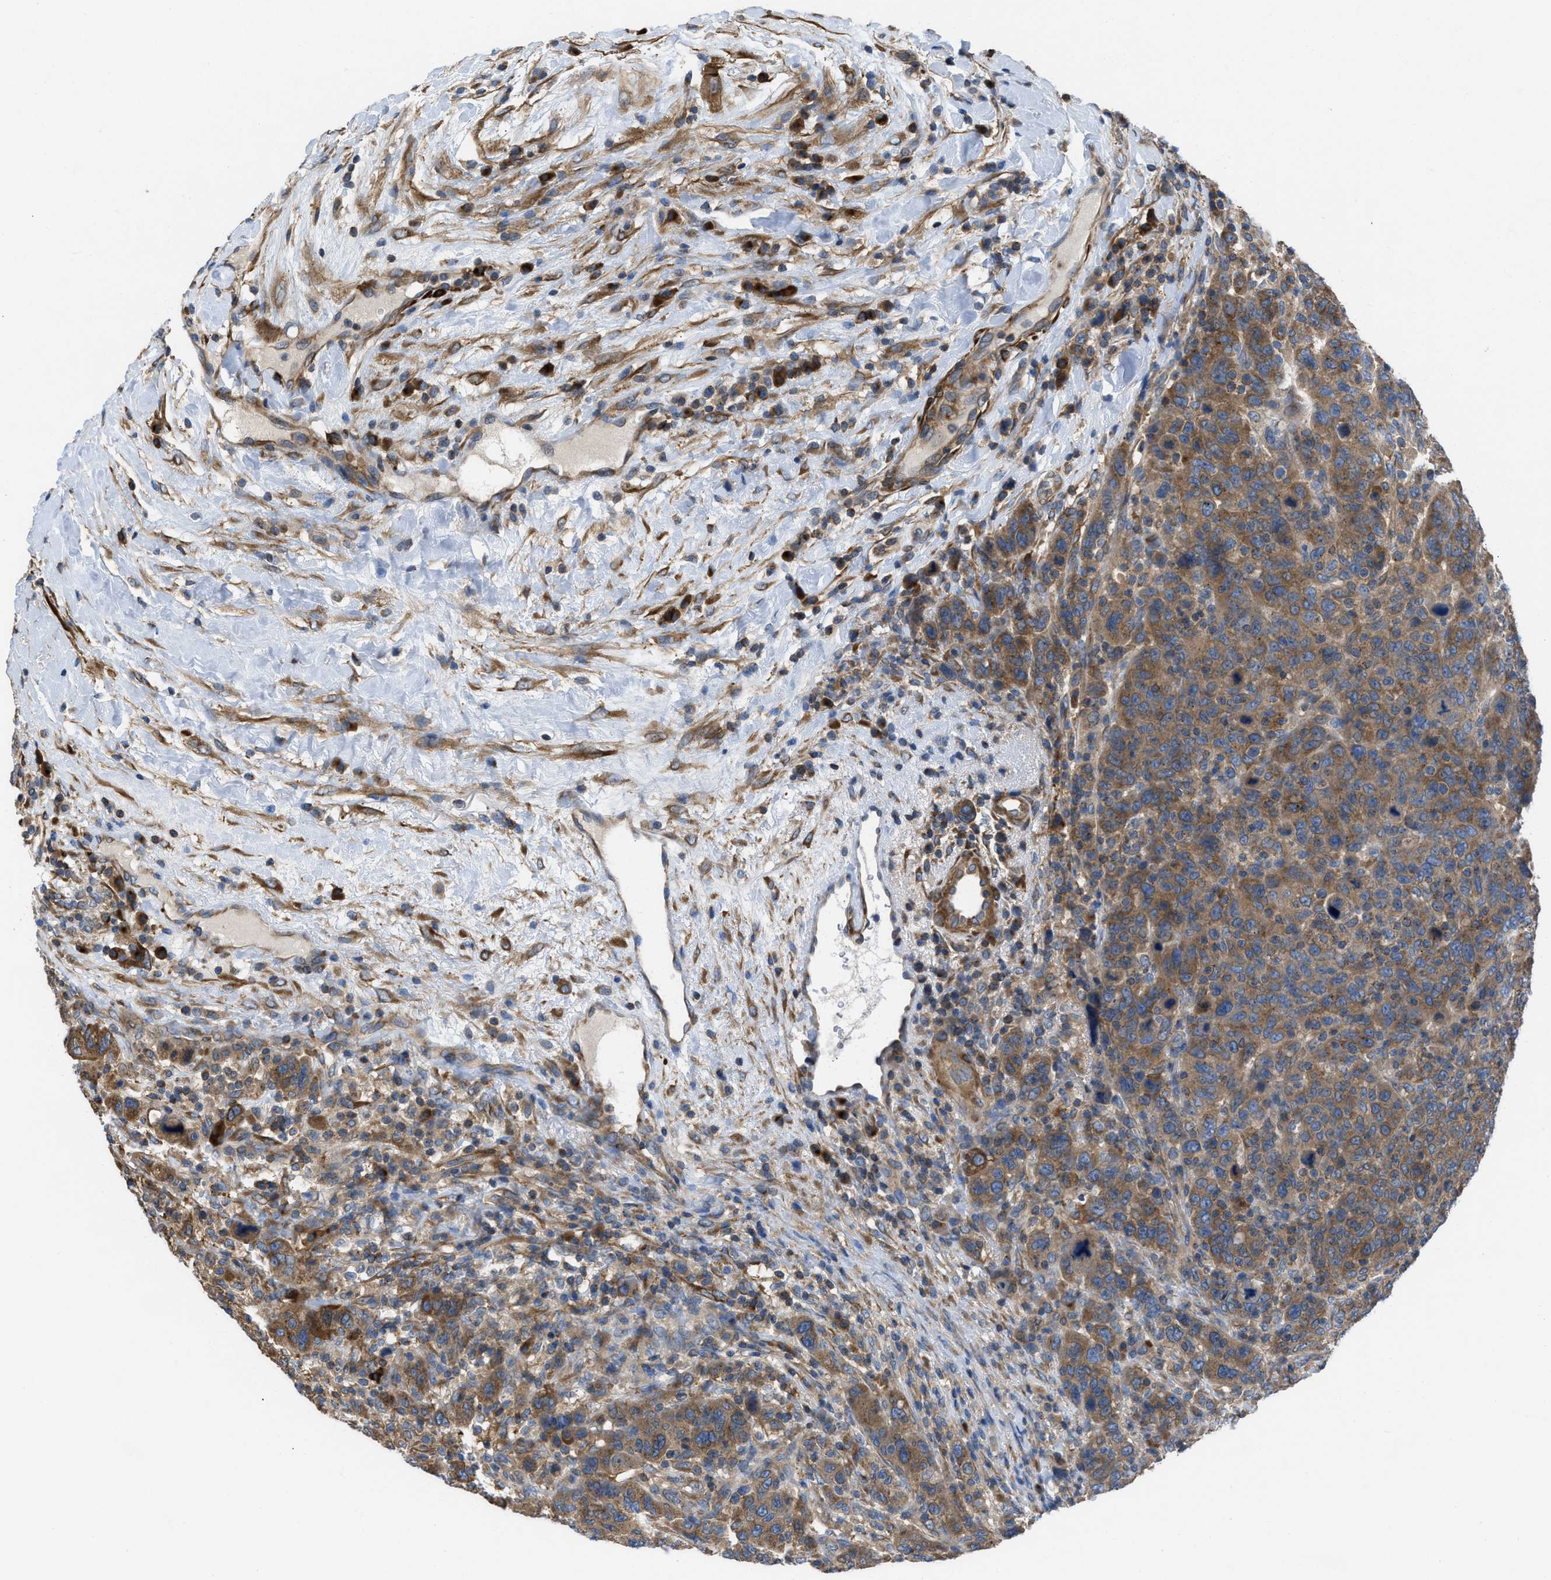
{"staining": {"intensity": "moderate", "quantity": ">75%", "location": "cytoplasmic/membranous"}, "tissue": "breast cancer", "cell_type": "Tumor cells", "image_type": "cancer", "snomed": [{"axis": "morphology", "description": "Duct carcinoma"}, {"axis": "topography", "description": "Breast"}], "caption": "IHC photomicrograph of neoplastic tissue: breast cancer stained using immunohistochemistry exhibits medium levels of moderate protein expression localized specifically in the cytoplasmic/membranous of tumor cells, appearing as a cytoplasmic/membranous brown color.", "gene": "CHKB", "patient": {"sex": "female", "age": 37}}